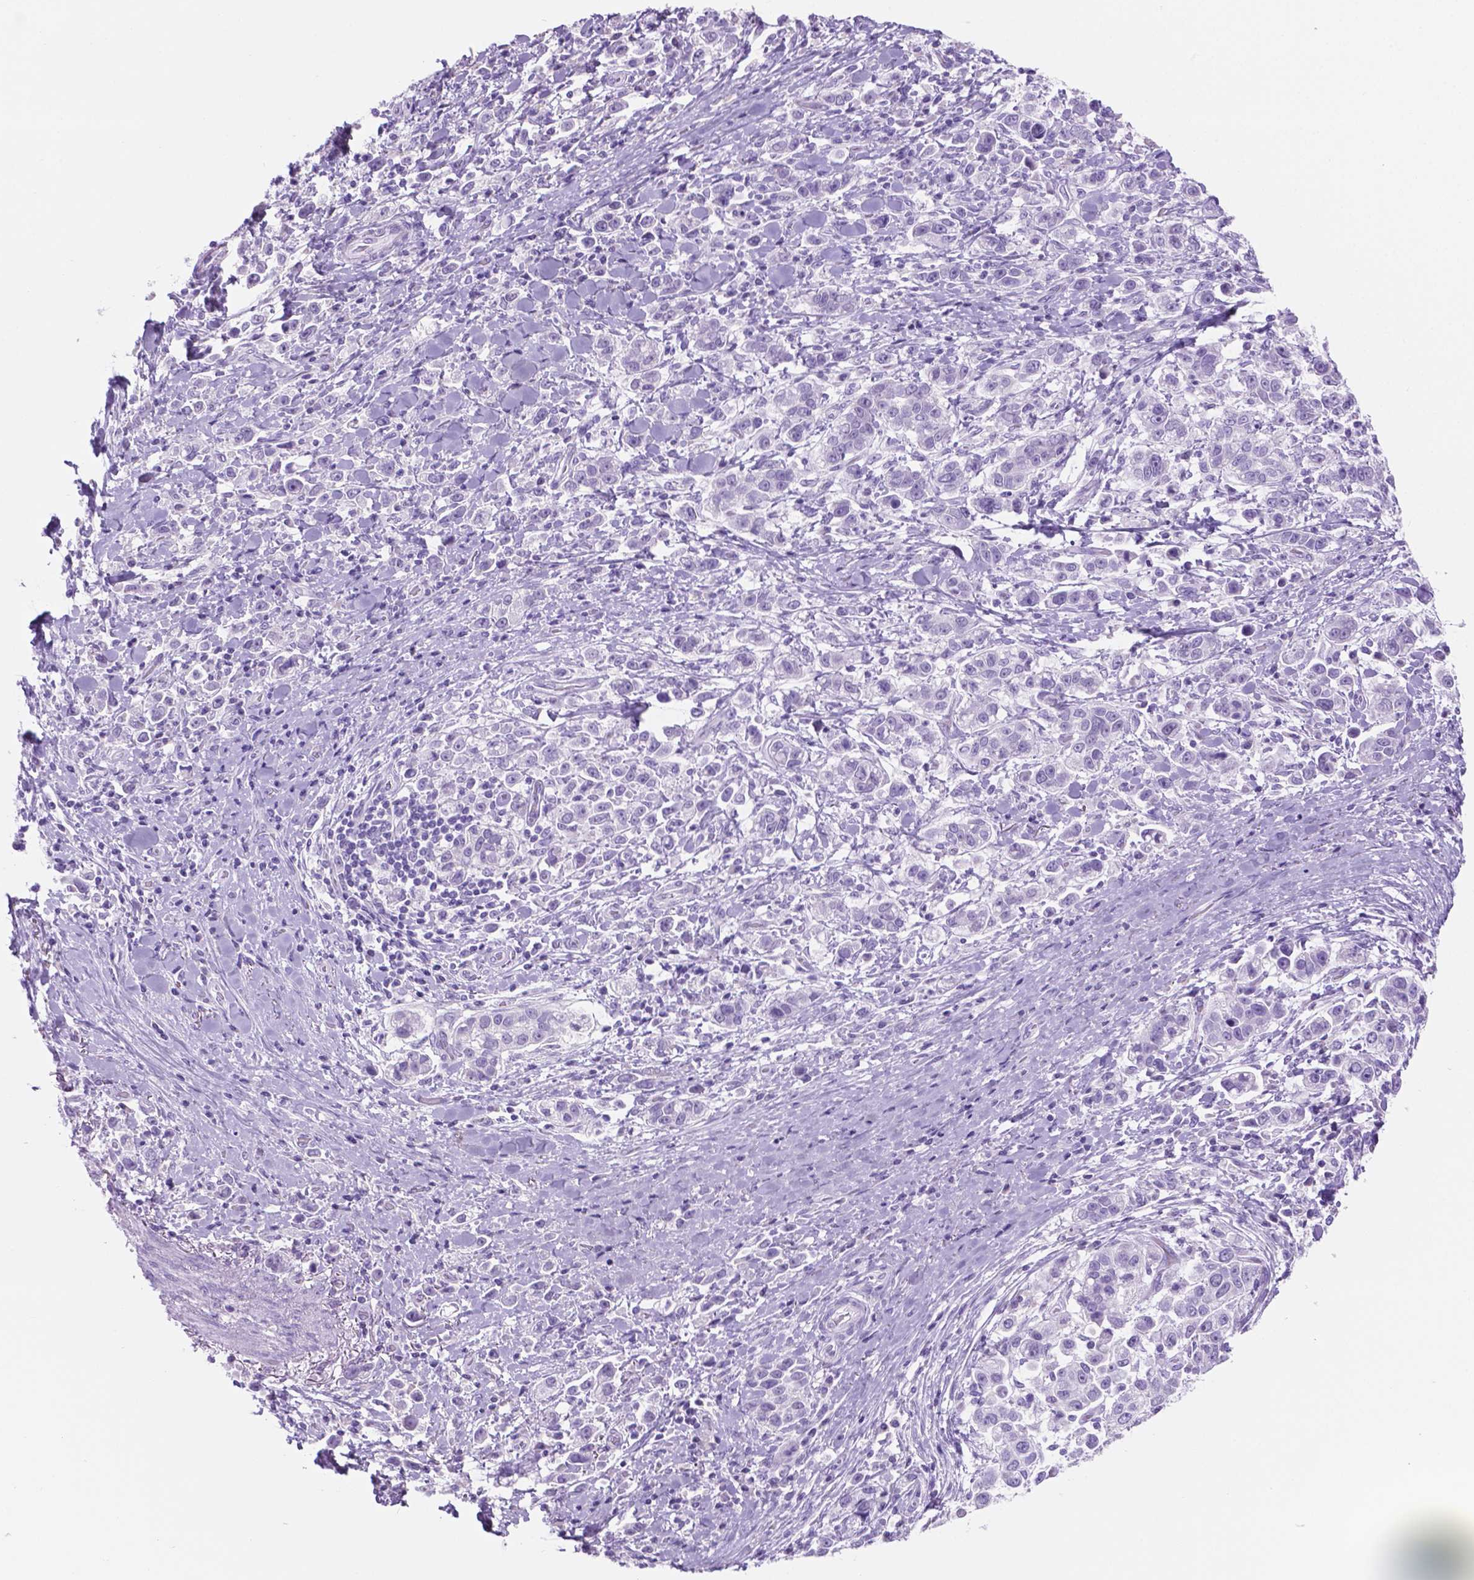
{"staining": {"intensity": "negative", "quantity": "none", "location": "none"}, "tissue": "stomach cancer", "cell_type": "Tumor cells", "image_type": "cancer", "snomed": [{"axis": "morphology", "description": "Adenocarcinoma, NOS"}, {"axis": "topography", "description": "Stomach"}], "caption": "High power microscopy histopathology image of an immunohistochemistry (IHC) image of adenocarcinoma (stomach), revealing no significant positivity in tumor cells.", "gene": "GRIN2B", "patient": {"sex": "male", "age": 93}}